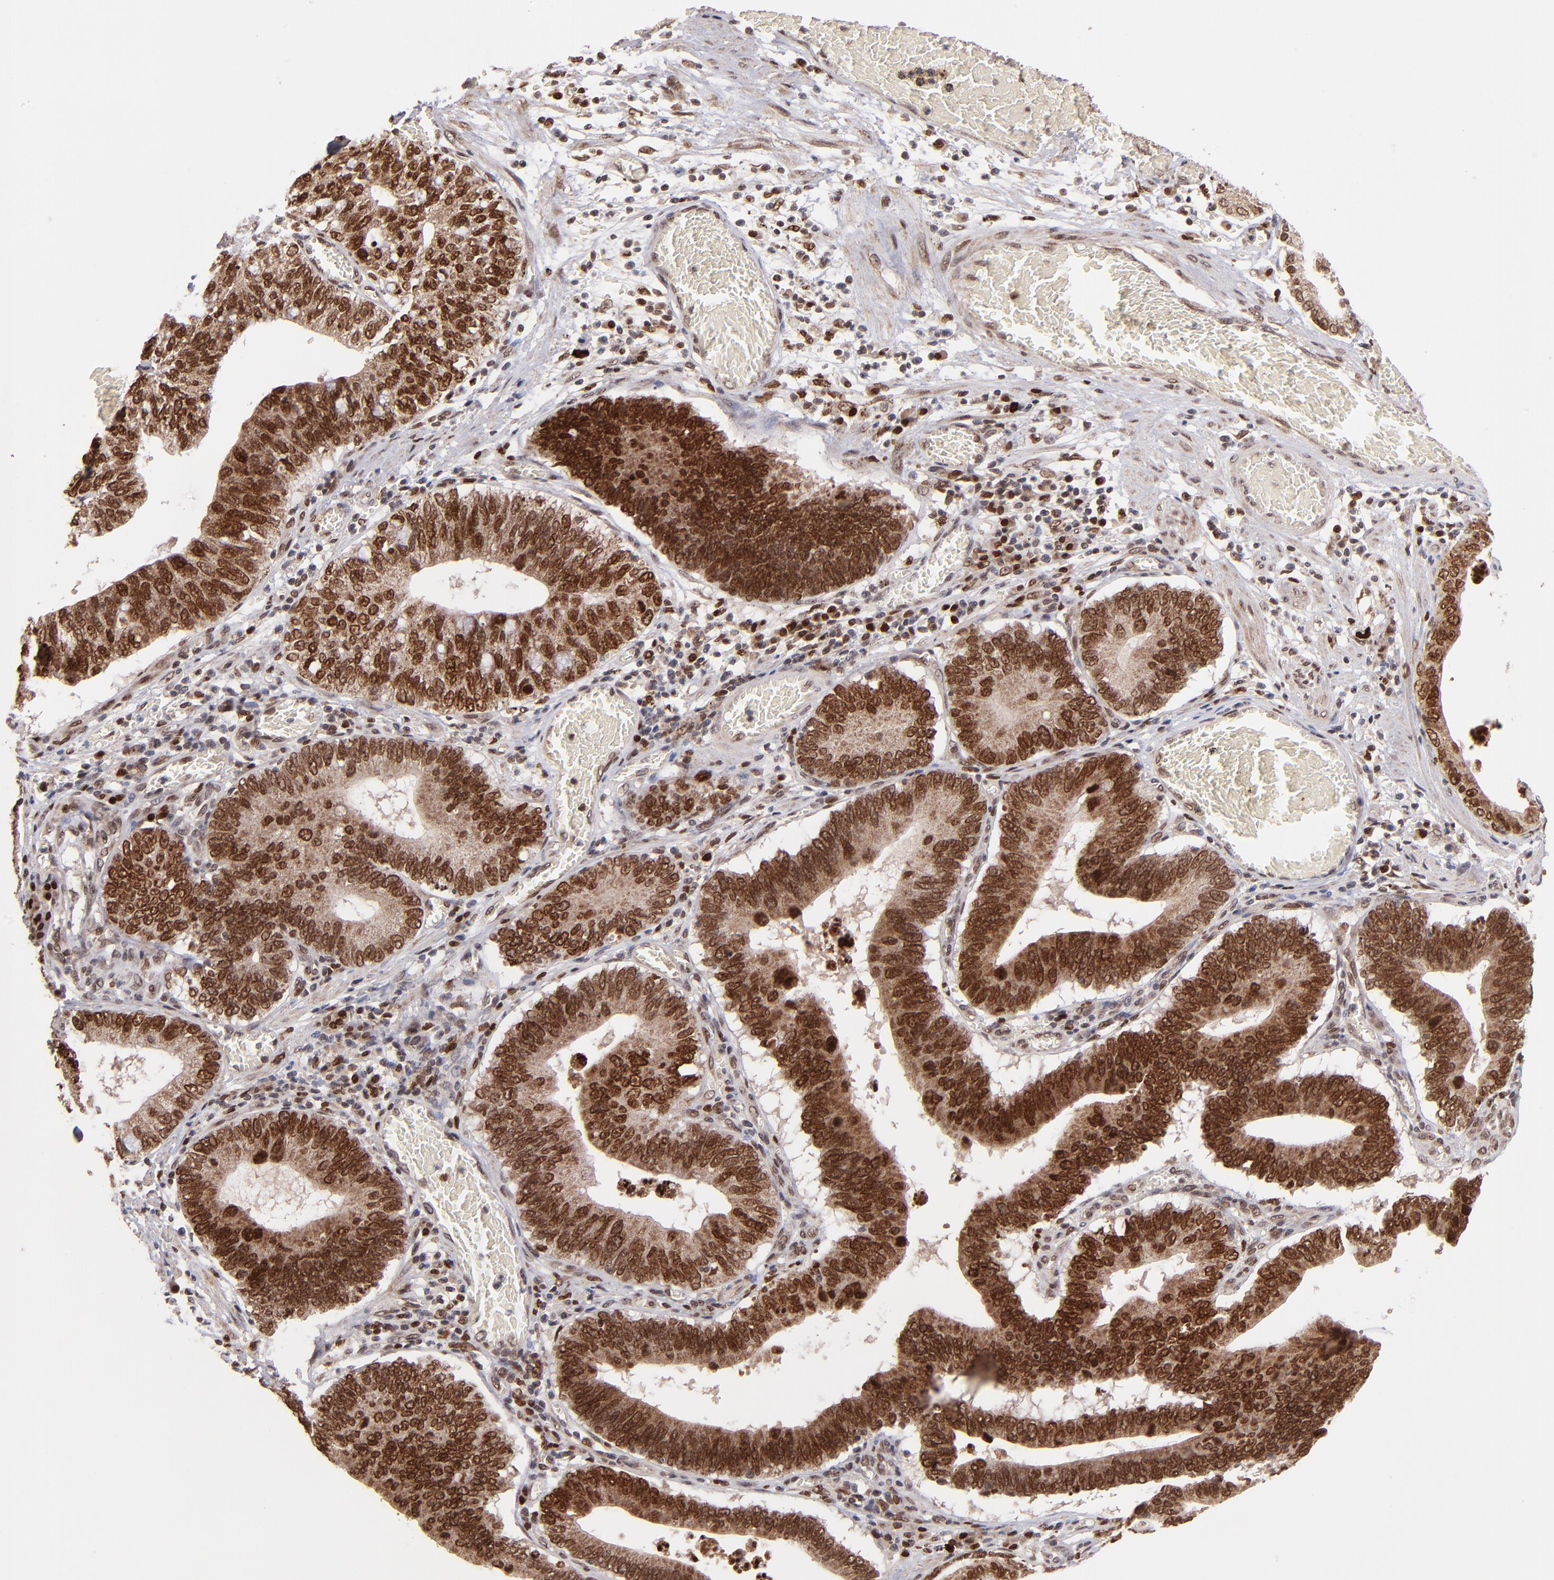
{"staining": {"intensity": "strong", "quantity": ">75%", "location": "cytoplasmic/membranous,nuclear"}, "tissue": "stomach cancer", "cell_type": "Tumor cells", "image_type": "cancer", "snomed": [{"axis": "morphology", "description": "Adenocarcinoma, NOS"}, {"axis": "topography", "description": "Stomach"}, {"axis": "topography", "description": "Gastric cardia"}], "caption": "A histopathology image of human stomach cancer (adenocarcinoma) stained for a protein displays strong cytoplasmic/membranous and nuclear brown staining in tumor cells. (DAB (3,3'-diaminobenzidine) IHC with brightfield microscopy, high magnification).", "gene": "TOP1MT", "patient": {"sex": "male", "age": 59}}